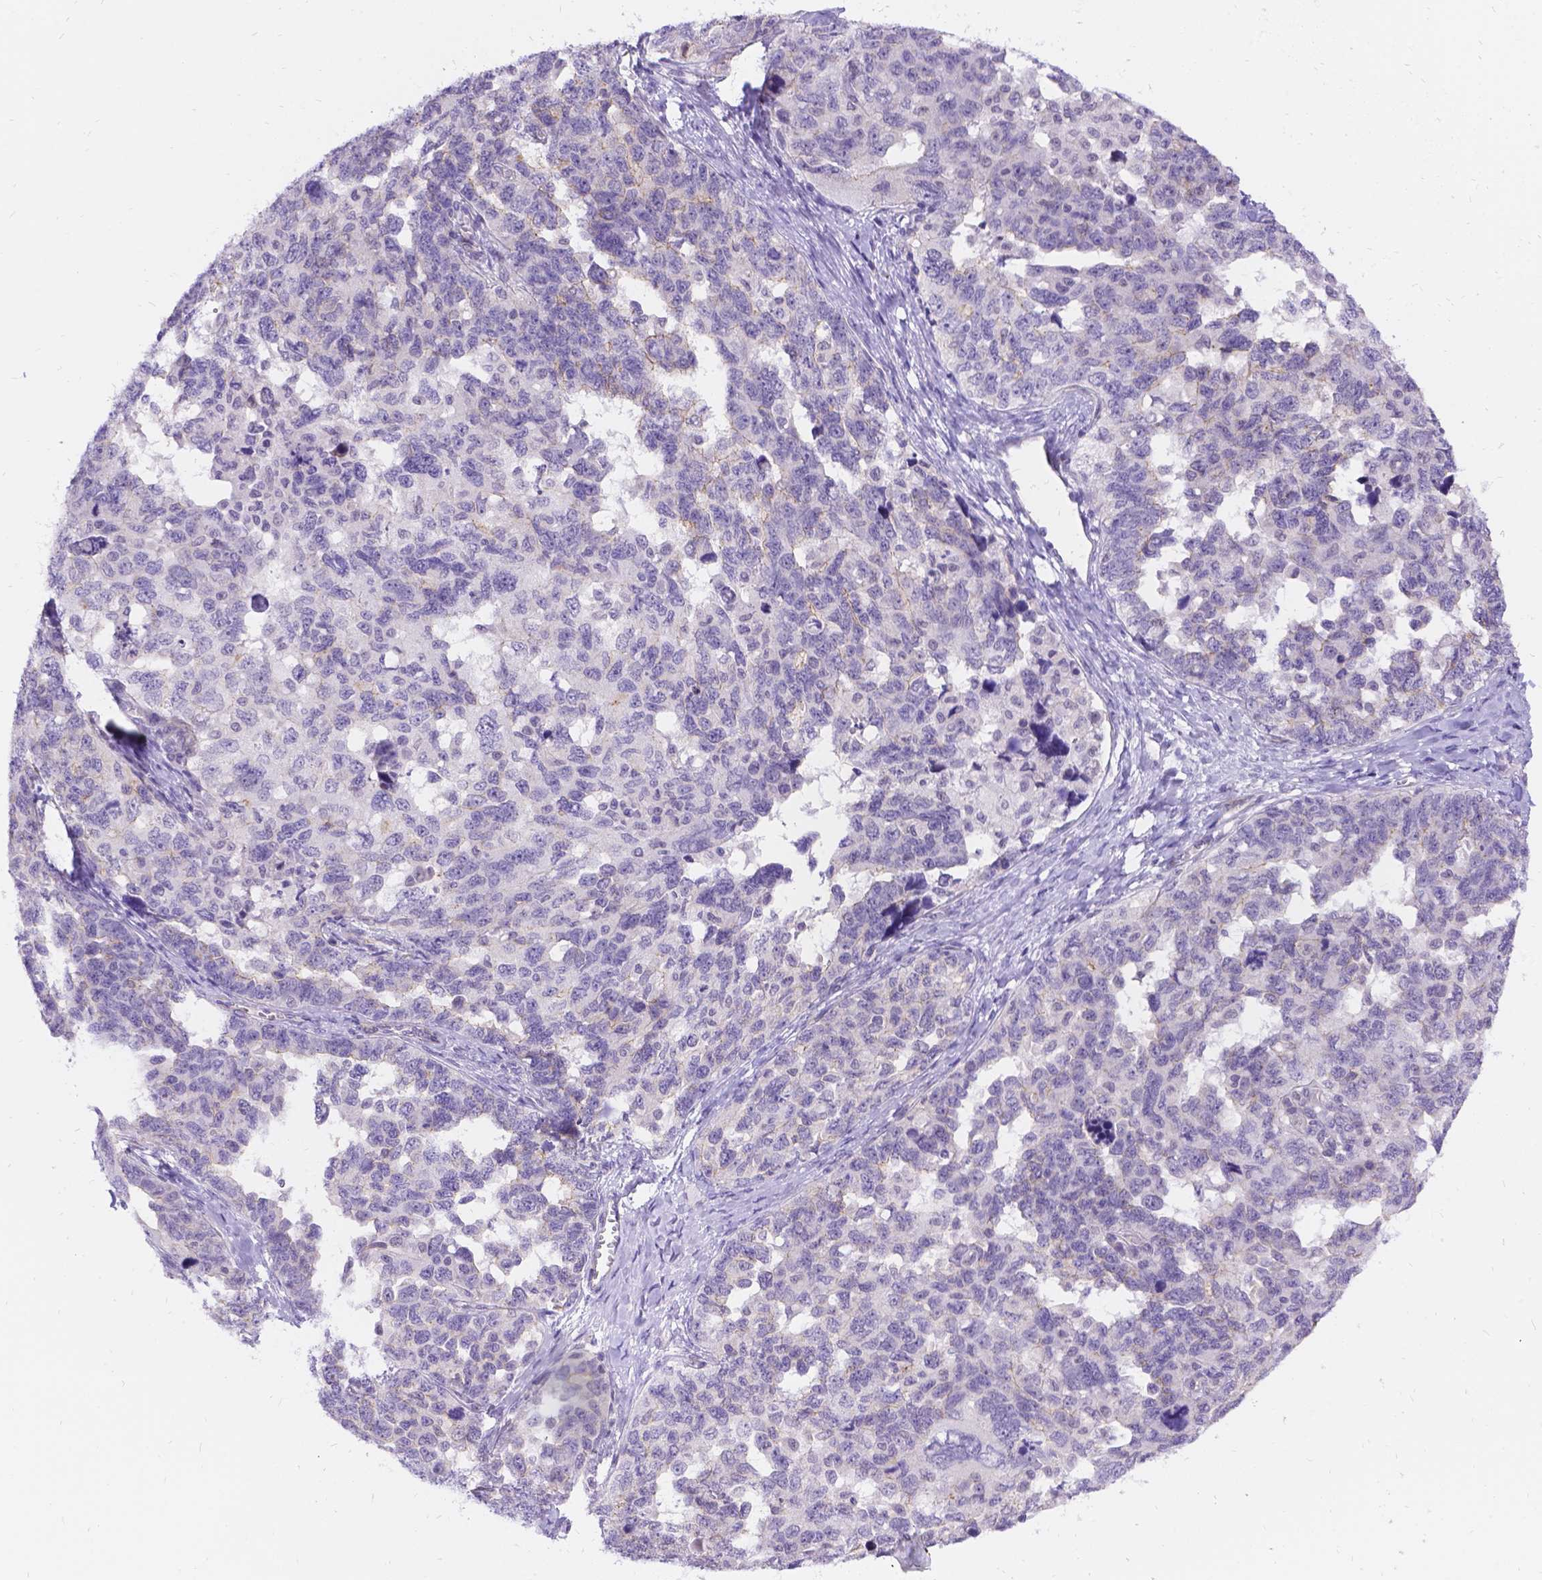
{"staining": {"intensity": "negative", "quantity": "none", "location": "none"}, "tissue": "ovarian cancer", "cell_type": "Tumor cells", "image_type": "cancer", "snomed": [{"axis": "morphology", "description": "Cystadenocarcinoma, serous, NOS"}, {"axis": "topography", "description": "Ovary"}], "caption": "Ovarian cancer was stained to show a protein in brown. There is no significant staining in tumor cells.", "gene": "PALS1", "patient": {"sex": "female", "age": 69}}